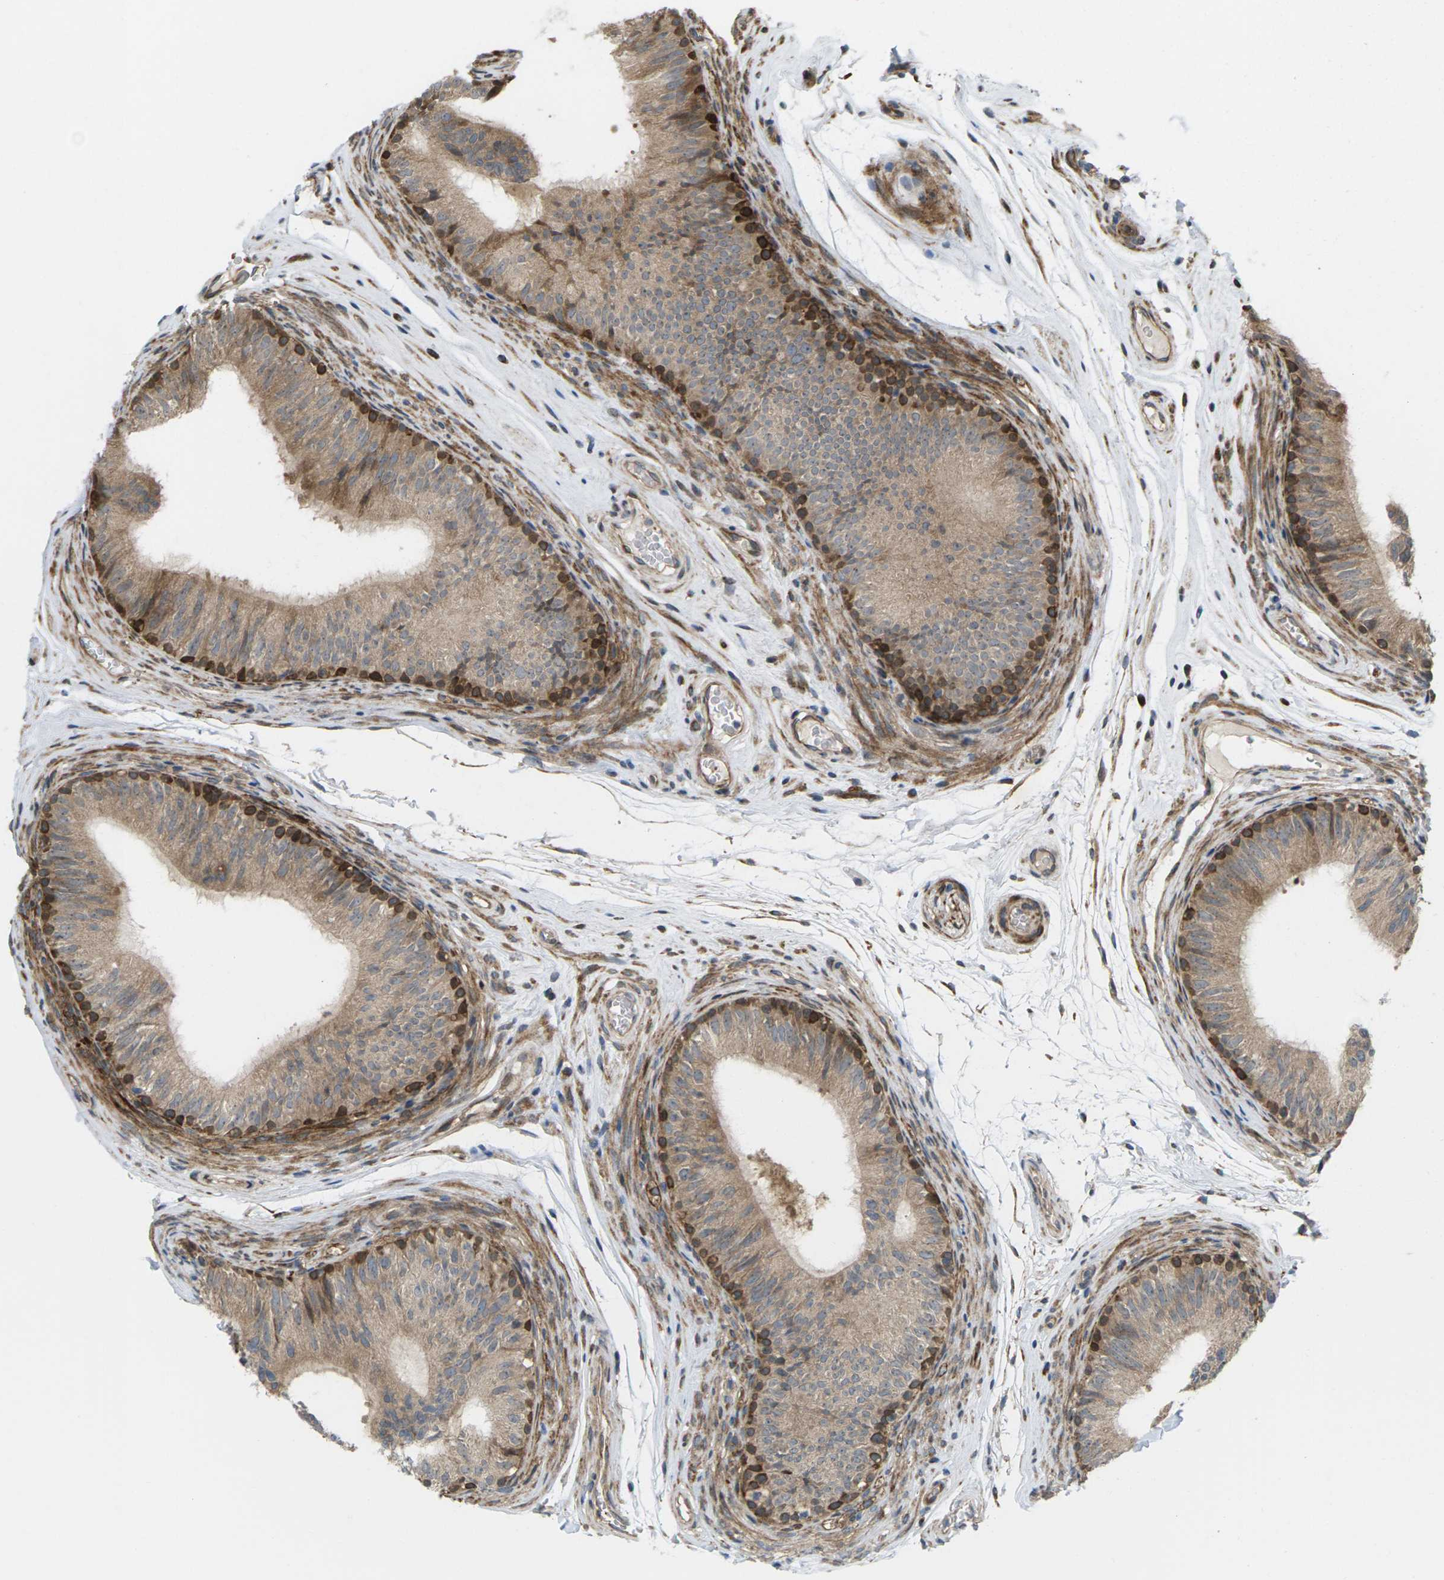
{"staining": {"intensity": "moderate", "quantity": ">75%", "location": "cytoplasmic/membranous"}, "tissue": "epididymis", "cell_type": "Glandular cells", "image_type": "normal", "snomed": [{"axis": "morphology", "description": "Normal tissue, NOS"}, {"axis": "topography", "description": "Epididymis"}], "caption": "Normal epididymis displays moderate cytoplasmic/membranous staining in approximately >75% of glandular cells, visualized by immunohistochemistry. (Brightfield microscopy of DAB IHC at high magnification).", "gene": "ROBO1", "patient": {"sex": "male", "age": 36}}